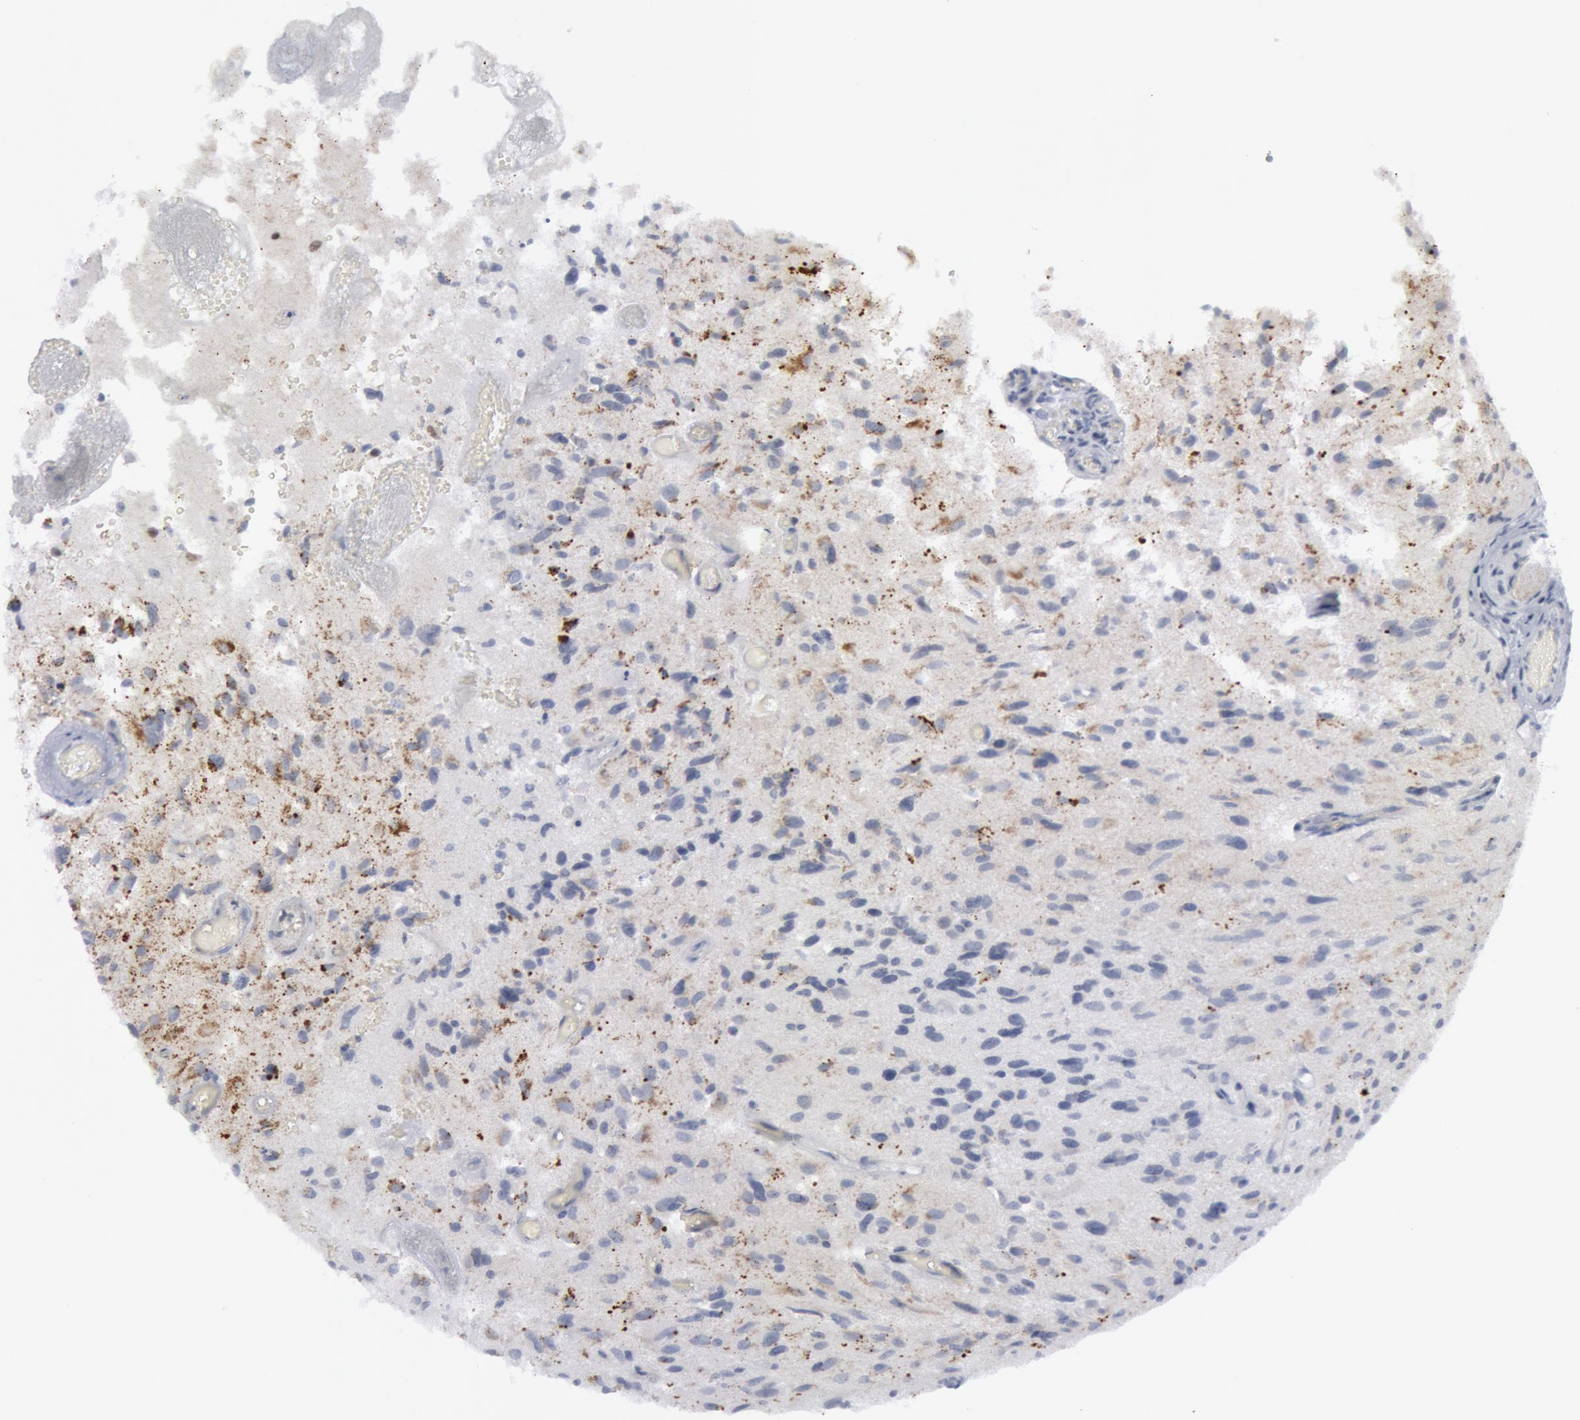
{"staining": {"intensity": "moderate", "quantity": "<25%", "location": "cytoplasmic/membranous"}, "tissue": "glioma", "cell_type": "Tumor cells", "image_type": "cancer", "snomed": [{"axis": "morphology", "description": "Glioma, malignant, High grade"}, {"axis": "topography", "description": "Brain"}], "caption": "Human malignant glioma (high-grade) stained with a brown dye demonstrates moderate cytoplasmic/membranous positive positivity in about <25% of tumor cells.", "gene": "CASP9", "patient": {"sex": "male", "age": 69}}